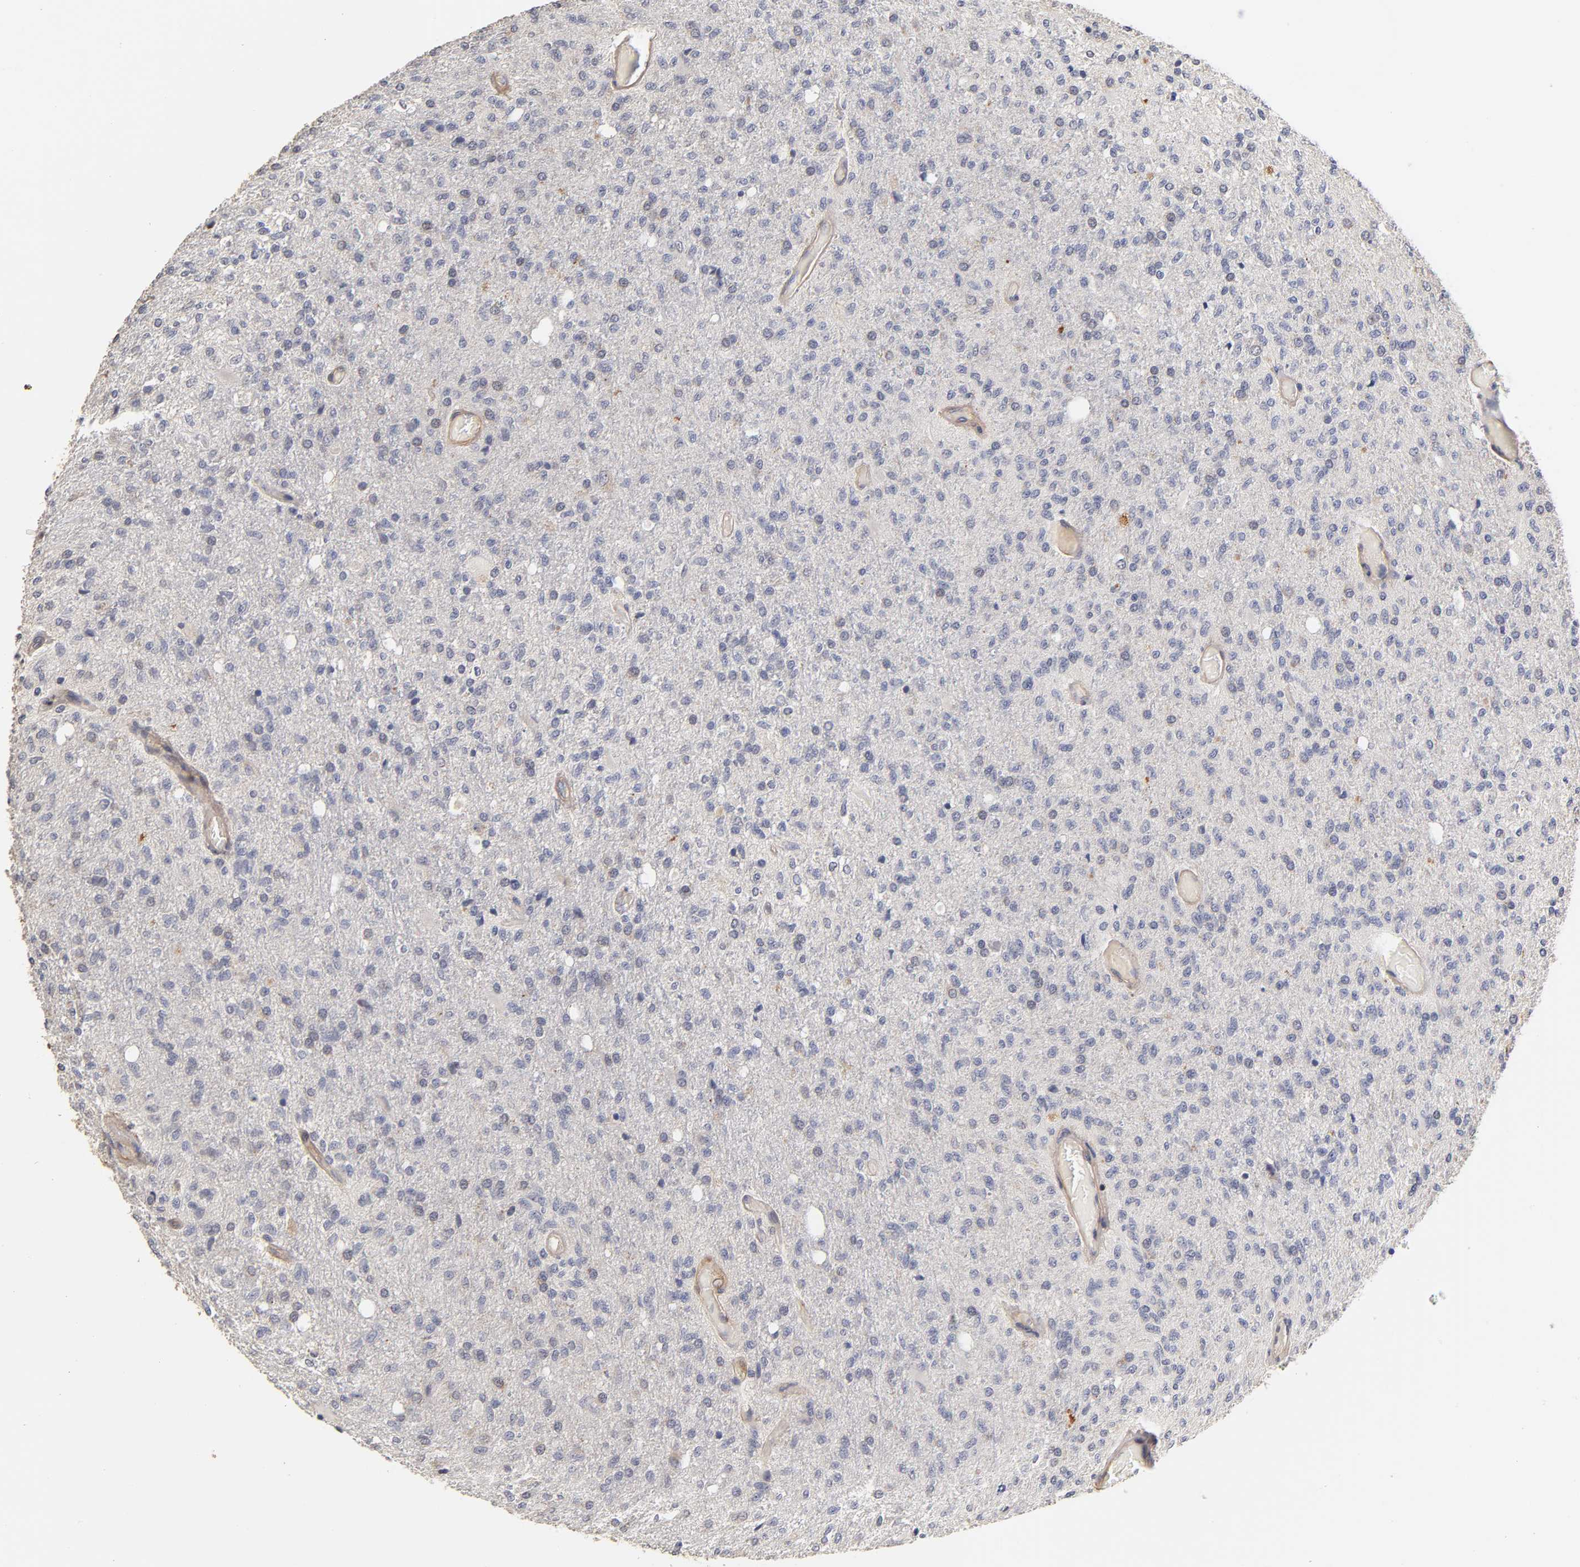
{"staining": {"intensity": "weak", "quantity": "<25%", "location": "cytoplasmic/membranous"}, "tissue": "glioma", "cell_type": "Tumor cells", "image_type": "cancer", "snomed": [{"axis": "morphology", "description": "Normal tissue, NOS"}, {"axis": "morphology", "description": "Glioma, malignant, High grade"}, {"axis": "topography", "description": "Cerebral cortex"}], "caption": "Glioma stained for a protein using immunohistochemistry shows no positivity tumor cells.", "gene": "LAMB1", "patient": {"sex": "male", "age": 77}}